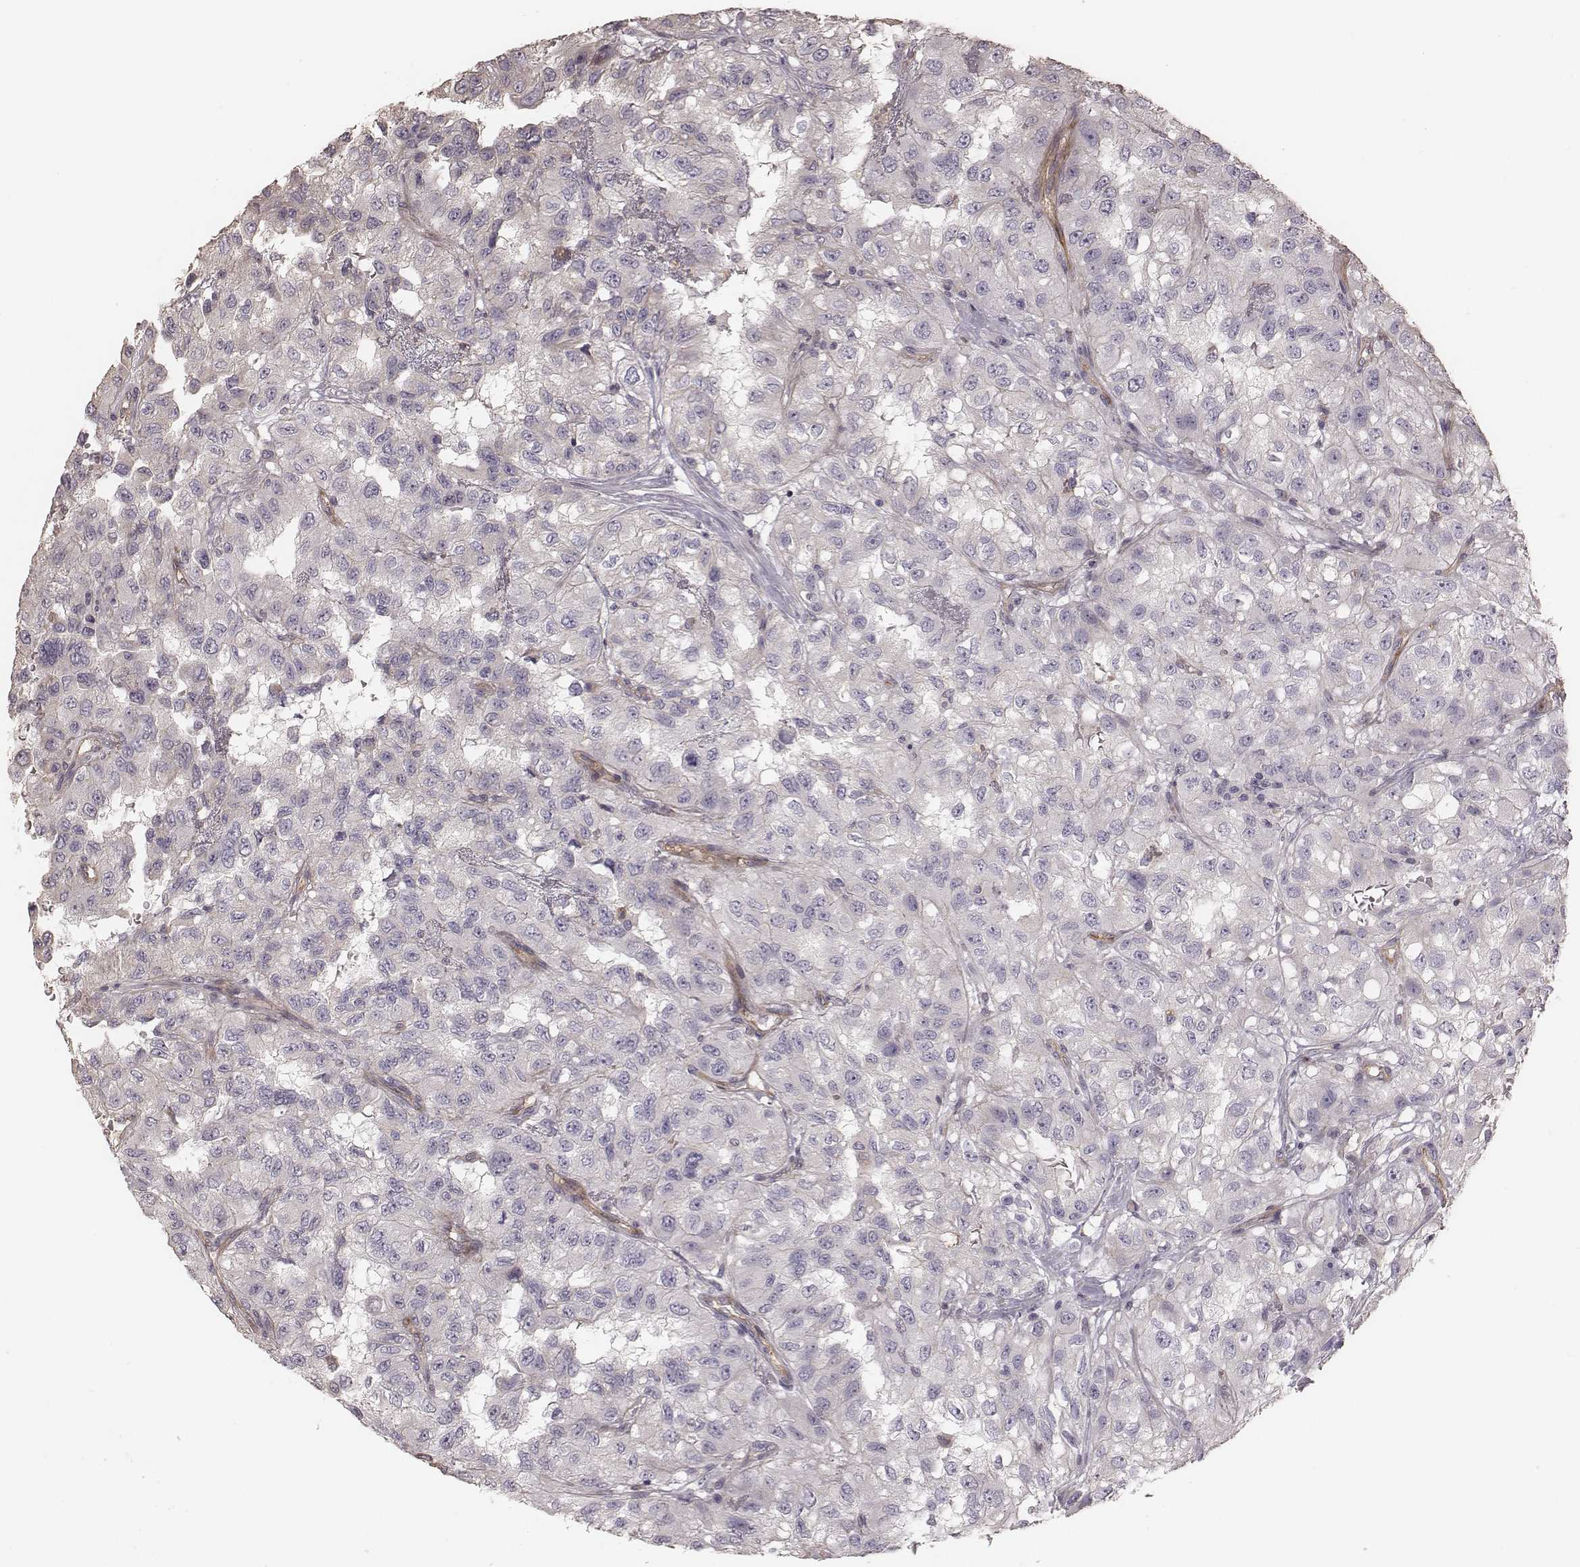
{"staining": {"intensity": "negative", "quantity": "none", "location": "none"}, "tissue": "renal cancer", "cell_type": "Tumor cells", "image_type": "cancer", "snomed": [{"axis": "morphology", "description": "Adenocarcinoma, NOS"}, {"axis": "topography", "description": "Kidney"}], "caption": "Renal adenocarcinoma was stained to show a protein in brown. There is no significant staining in tumor cells.", "gene": "OTOGL", "patient": {"sex": "male", "age": 64}}